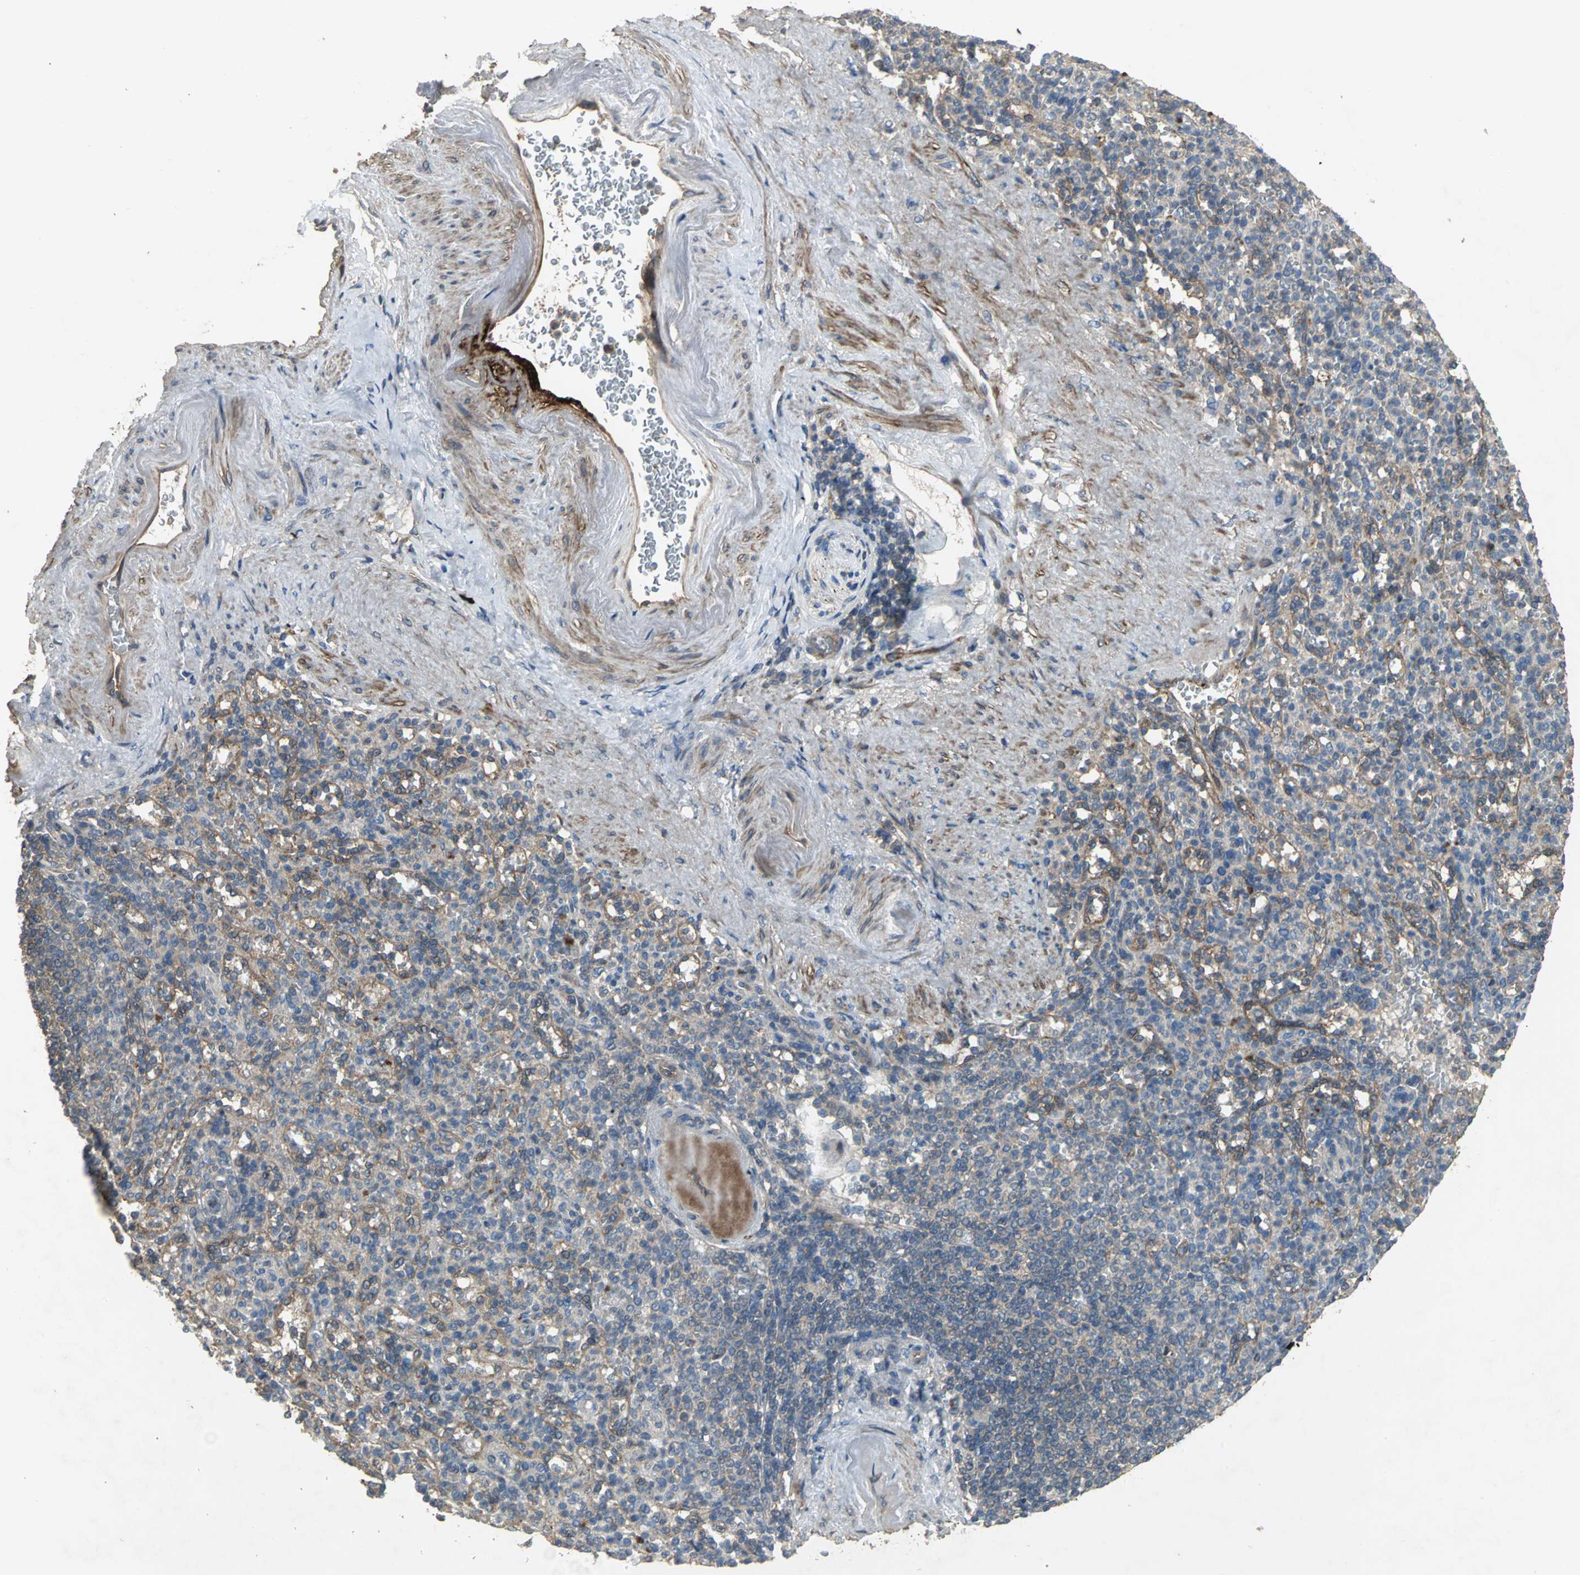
{"staining": {"intensity": "weak", "quantity": ">75%", "location": "cytoplasmic/membranous"}, "tissue": "spleen", "cell_type": "Cells in red pulp", "image_type": "normal", "snomed": [{"axis": "morphology", "description": "Normal tissue, NOS"}, {"axis": "topography", "description": "Spleen"}], "caption": "Brown immunohistochemical staining in benign human spleen displays weak cytoplasmic/membranous staining in about >75% of cells in red pulp. (IHC, brightfield microscopy, high magnification).", "gene": "MET", "patient": {"sex": "female", "age": 74}}